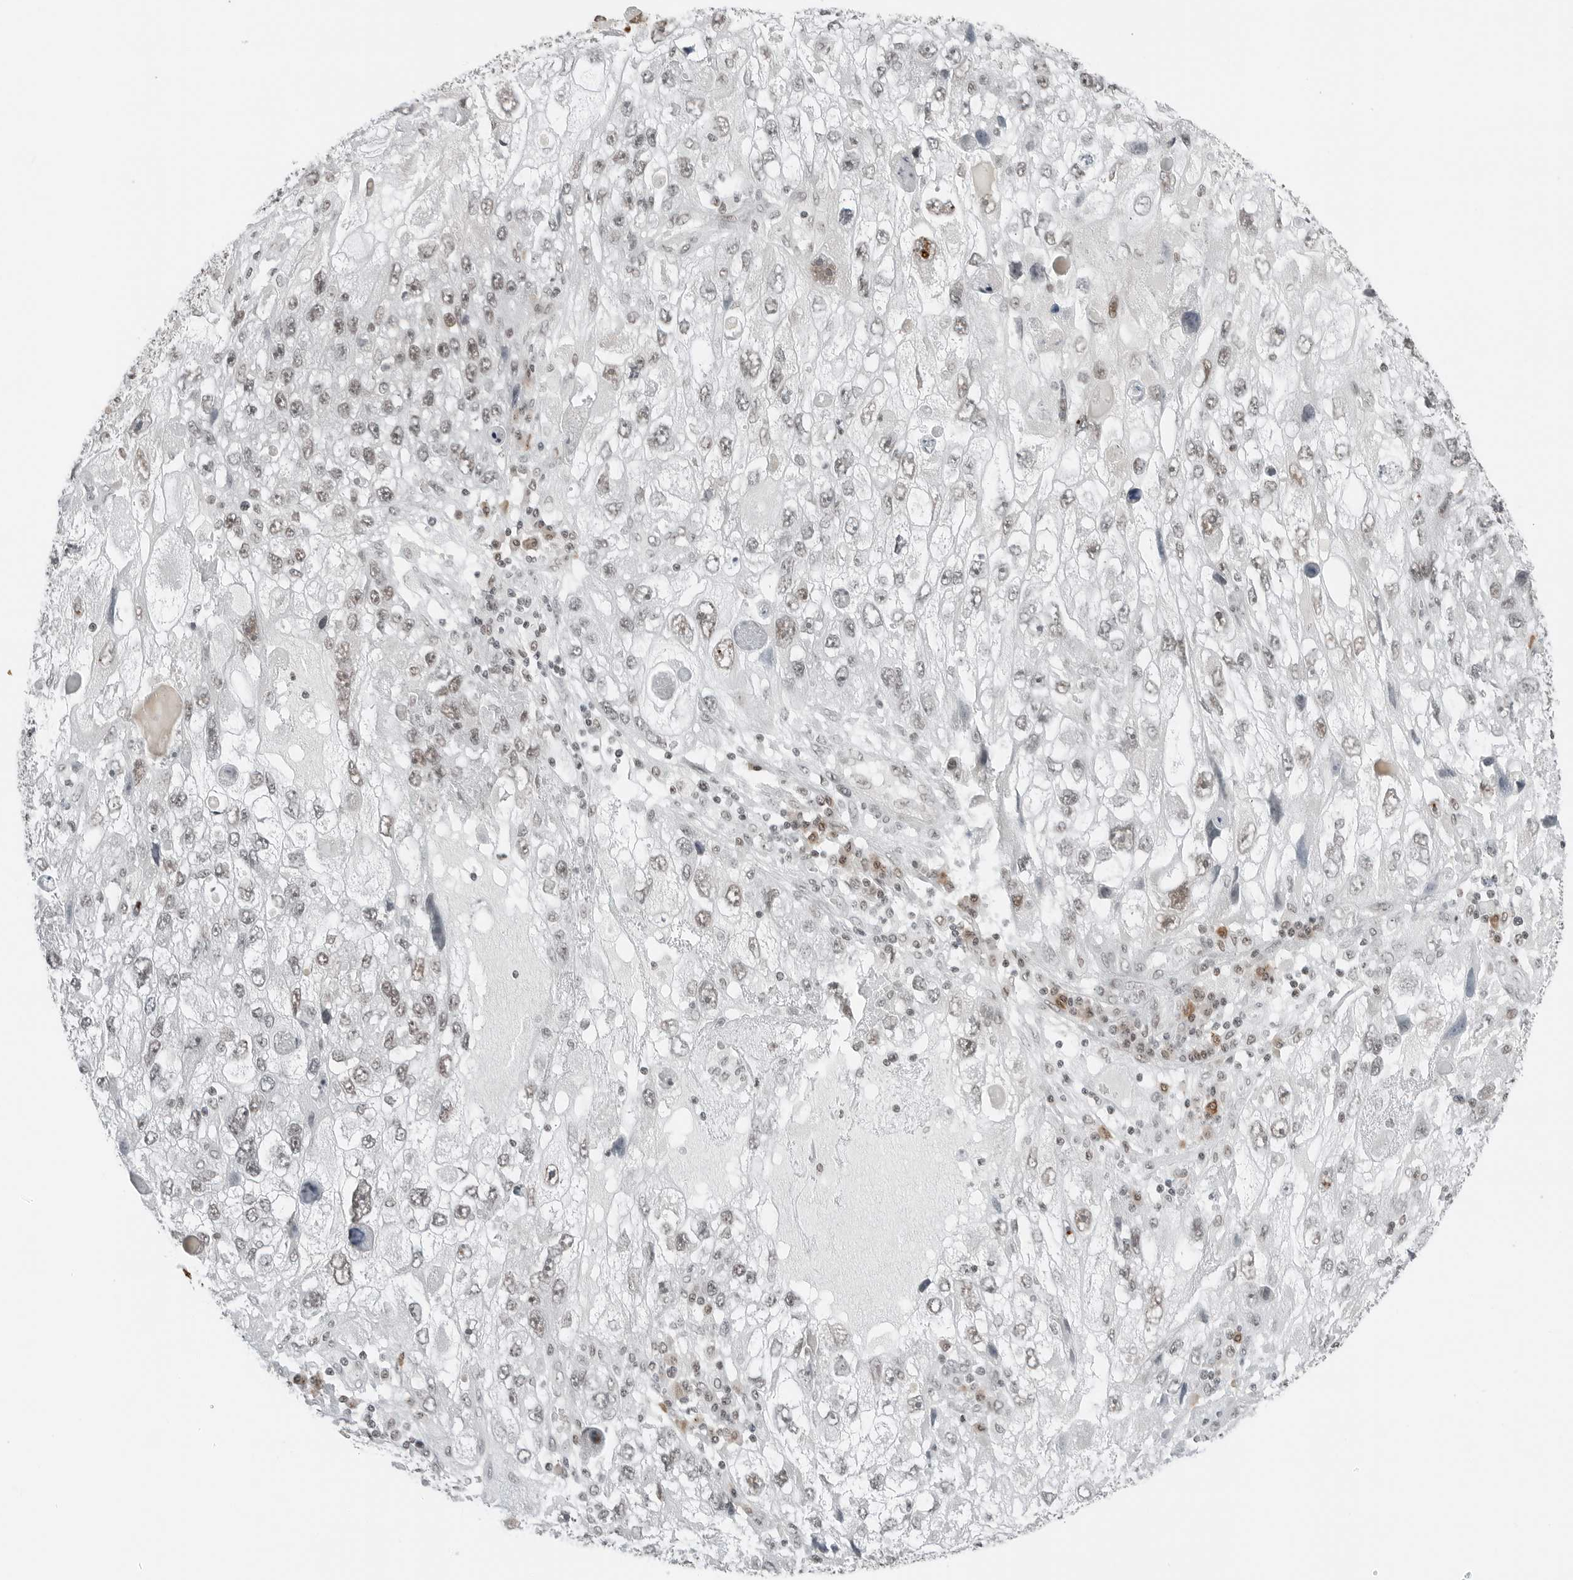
{"staining": {"intensity": "weak", "quantity": "<25%", "location": "nuclear"}, "tissue": "endometrial cancer", "cell_type": "Tumor cells", "image_type": "cancer", "snomed": [{"axis": "morphology", "description": "Adenocarcinoma, NOS"}, {"axis": "topography", "description": "Endometrium"}], "caption": "Immunohistochemistry (IHC) micrograph of endometrial cancer stained for a protein (brown), which displays no expression in tumor cells. (Immunohistochemistry, brightfield microscopy, high magnification).", "gene": "CRTC2", "patient": {"sex": "female", "age": 49}}